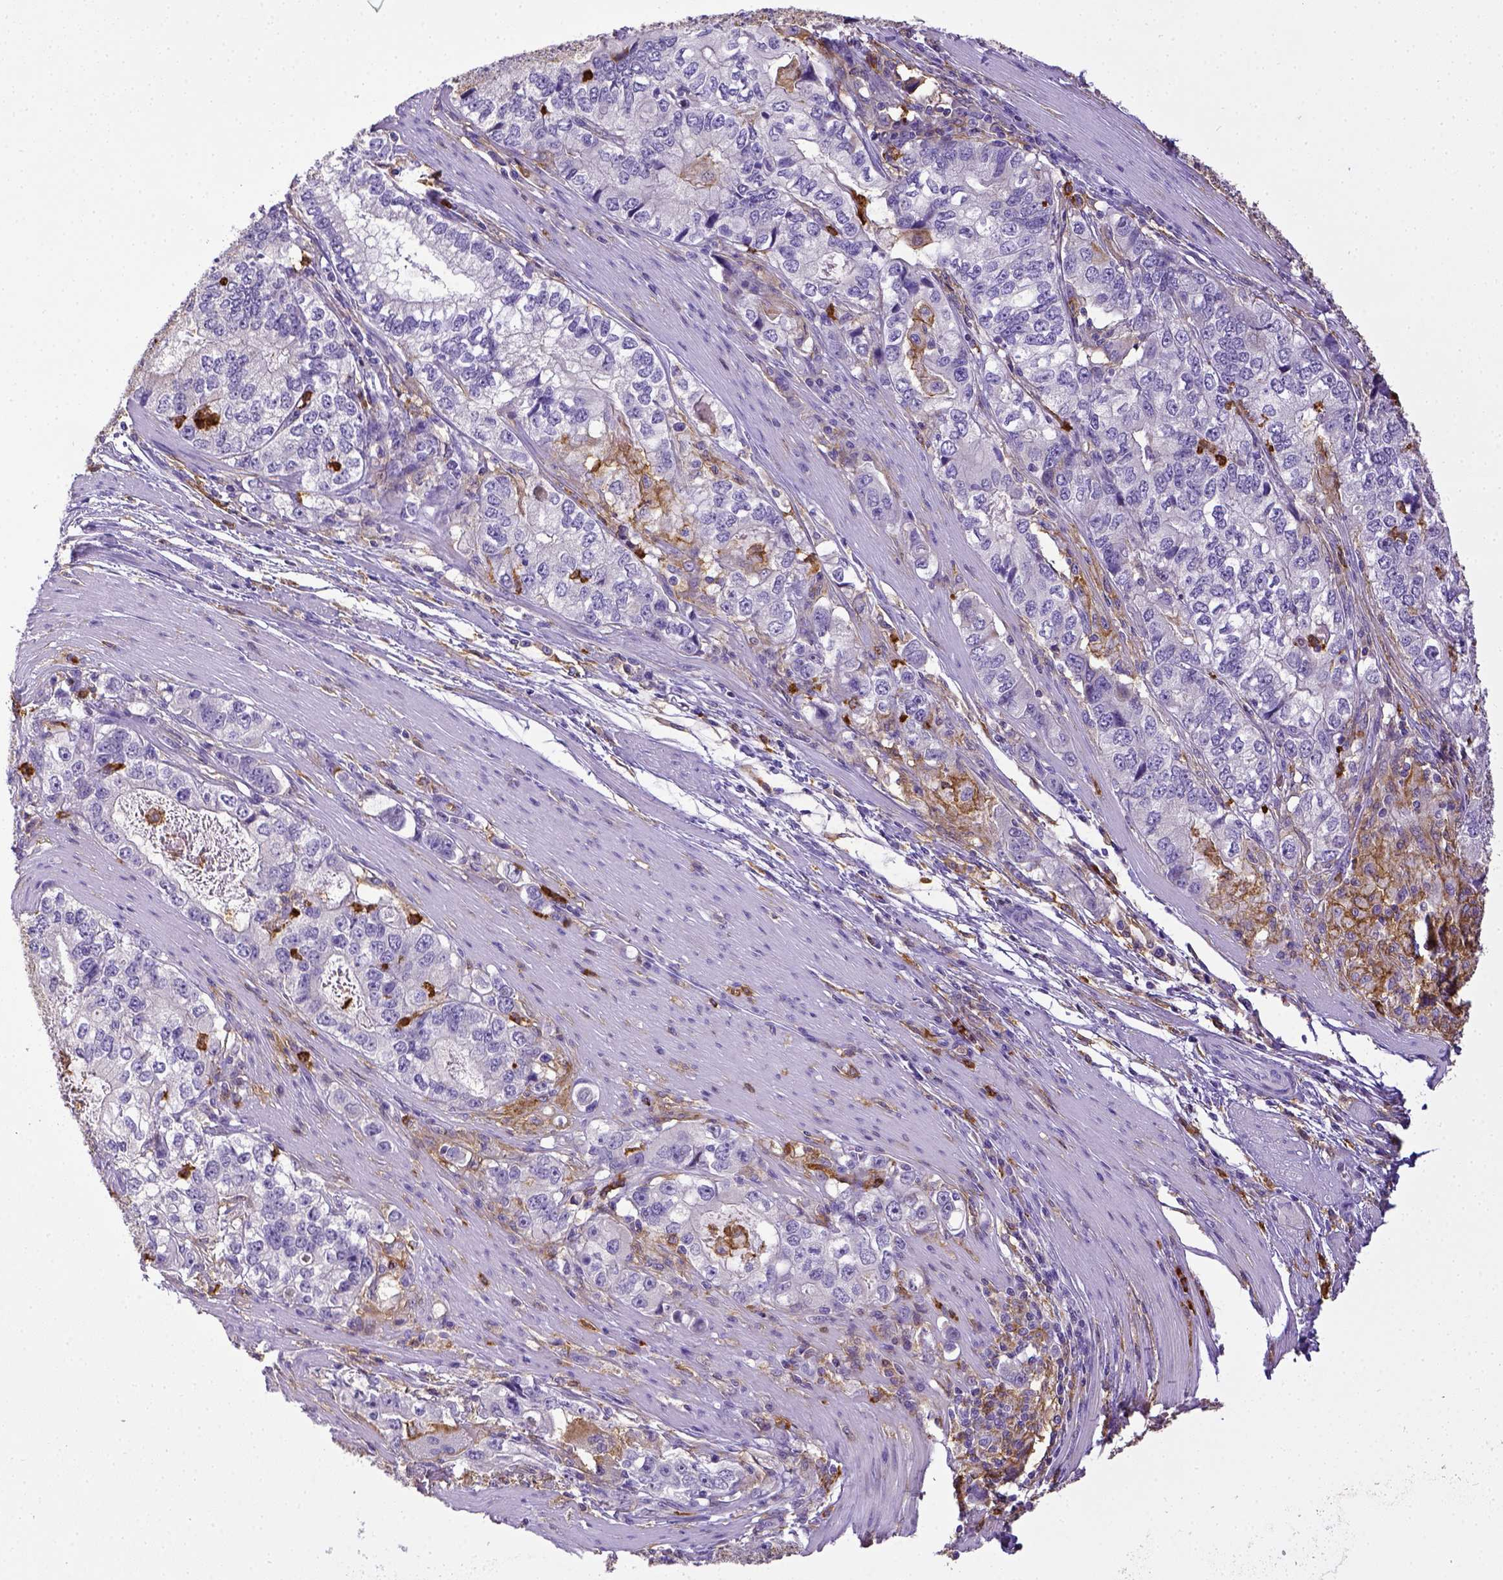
{"staining": {"intensity": "negative", "quantity": "none", "location": "none"}, "tissue": "stomach cancer", "cell_type": "Tumor cells", "image_type": "cancer", "snomed": [{"axis": "morphology", "description": "Adenocarcinoma, NOS"}, {"axis": "topography", "description": "Stomach, lower"}], "caption": "Human adenocarcinoma (stomach) stained for a protein using immunohistochemistry (IHC) exhibits no positivity in tumor cells.", "gene": "ITGAM", "patient": {"sex": "female", "age": 72}}